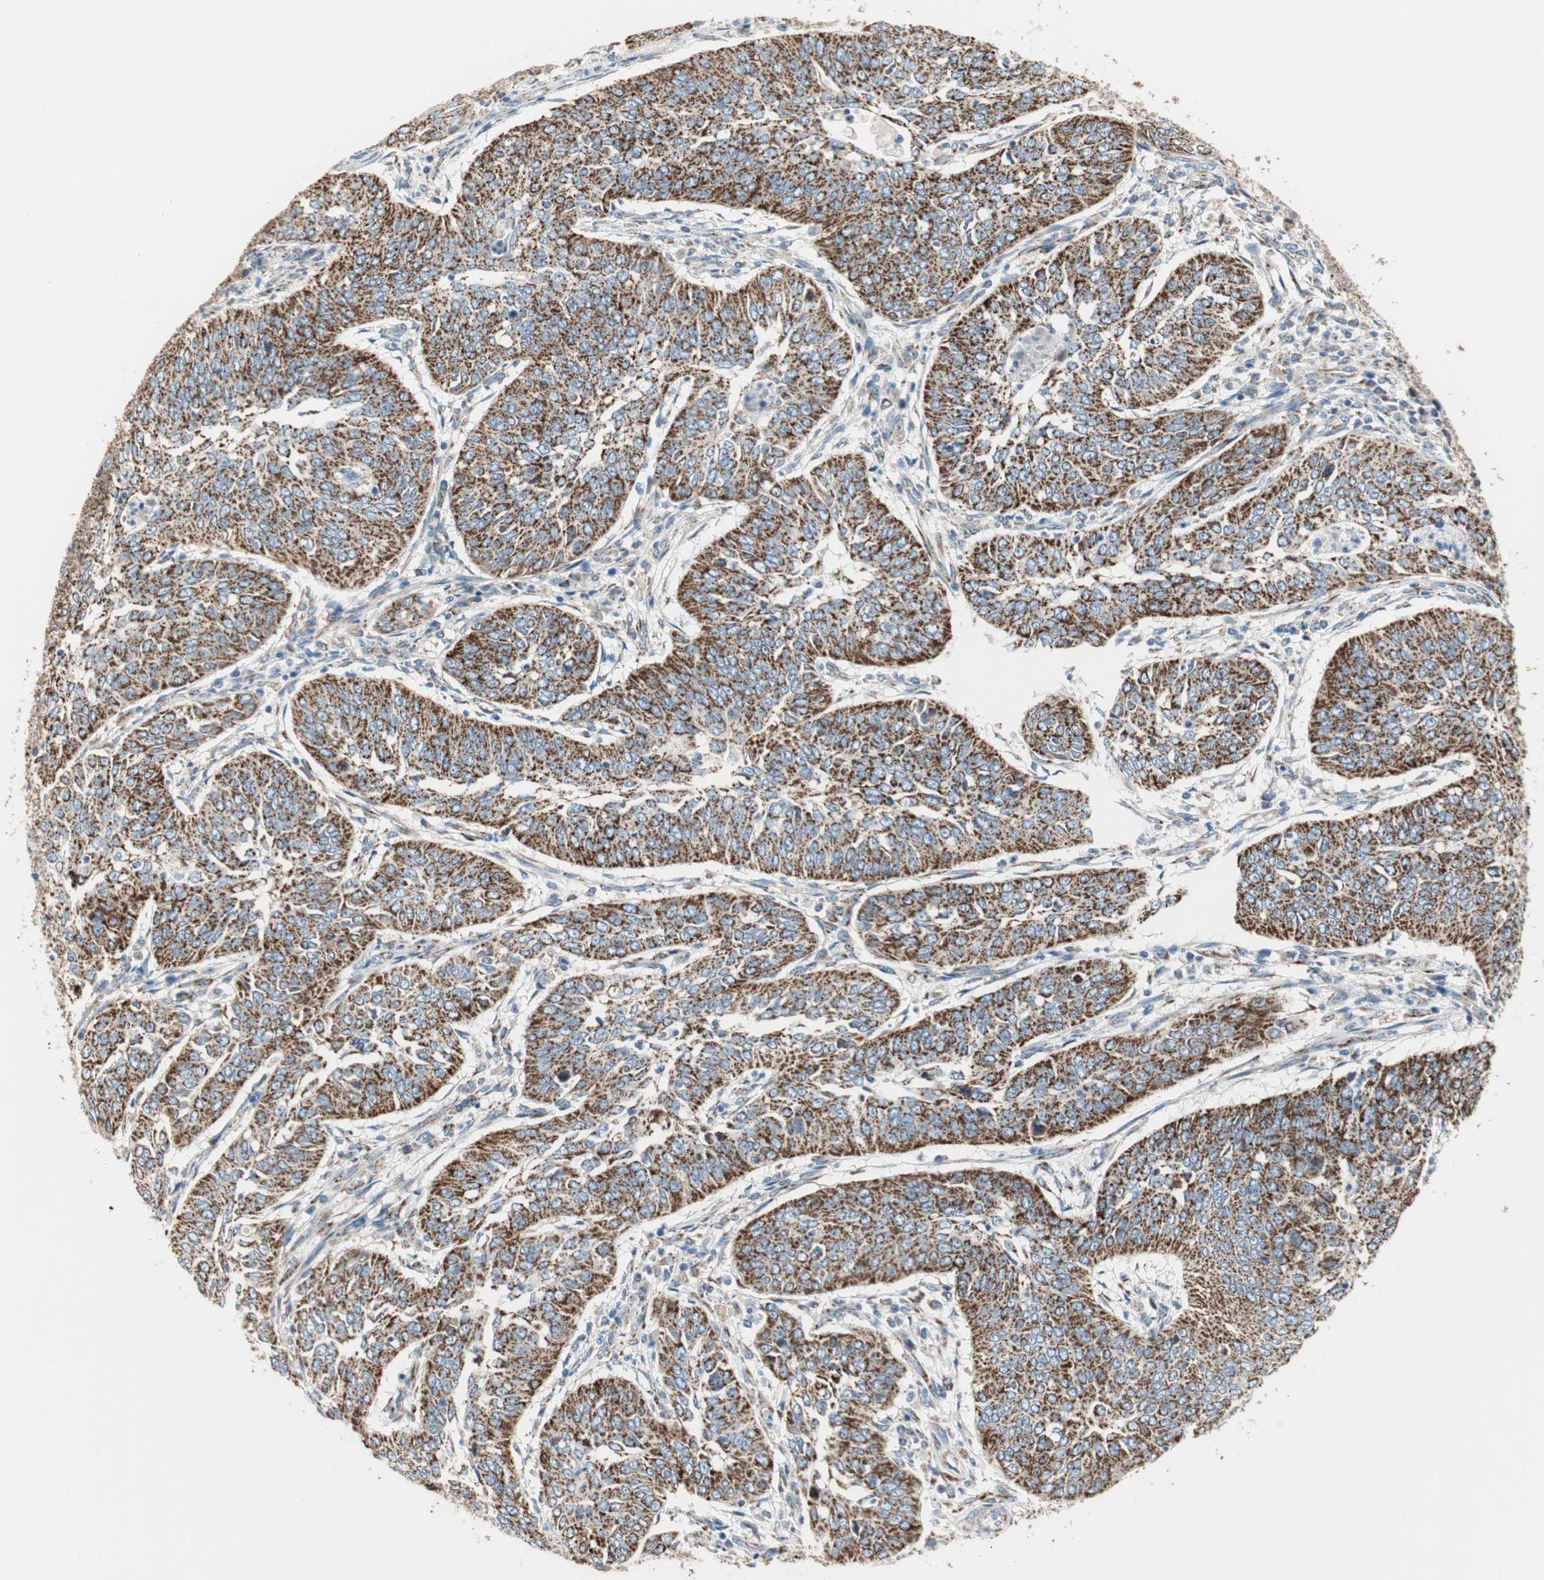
{"staining": {"intensity": "strong", "quantity": ">75%", "location": "cytoplasmic/membranous"}, "tissue": "cervical cancer", "cell_type": "Tumor cells", "image_type": "cancer", "snomed": [{"axis": "morphology", "description": "Normal tissue, NOS"}, {"axis": "morphology", "description": "Squamous cell carcinoma, NOS"}, {"axis": "topography", "description": "Cervix"}], "caption": "This is an image of IHC staining of squamous cell carcinoma (cervical), which shows strong positivity in the cytoplasmic/membranous of tumor cells.", "gene": "TST", "patient": {"sex": "female", "age": 39}}